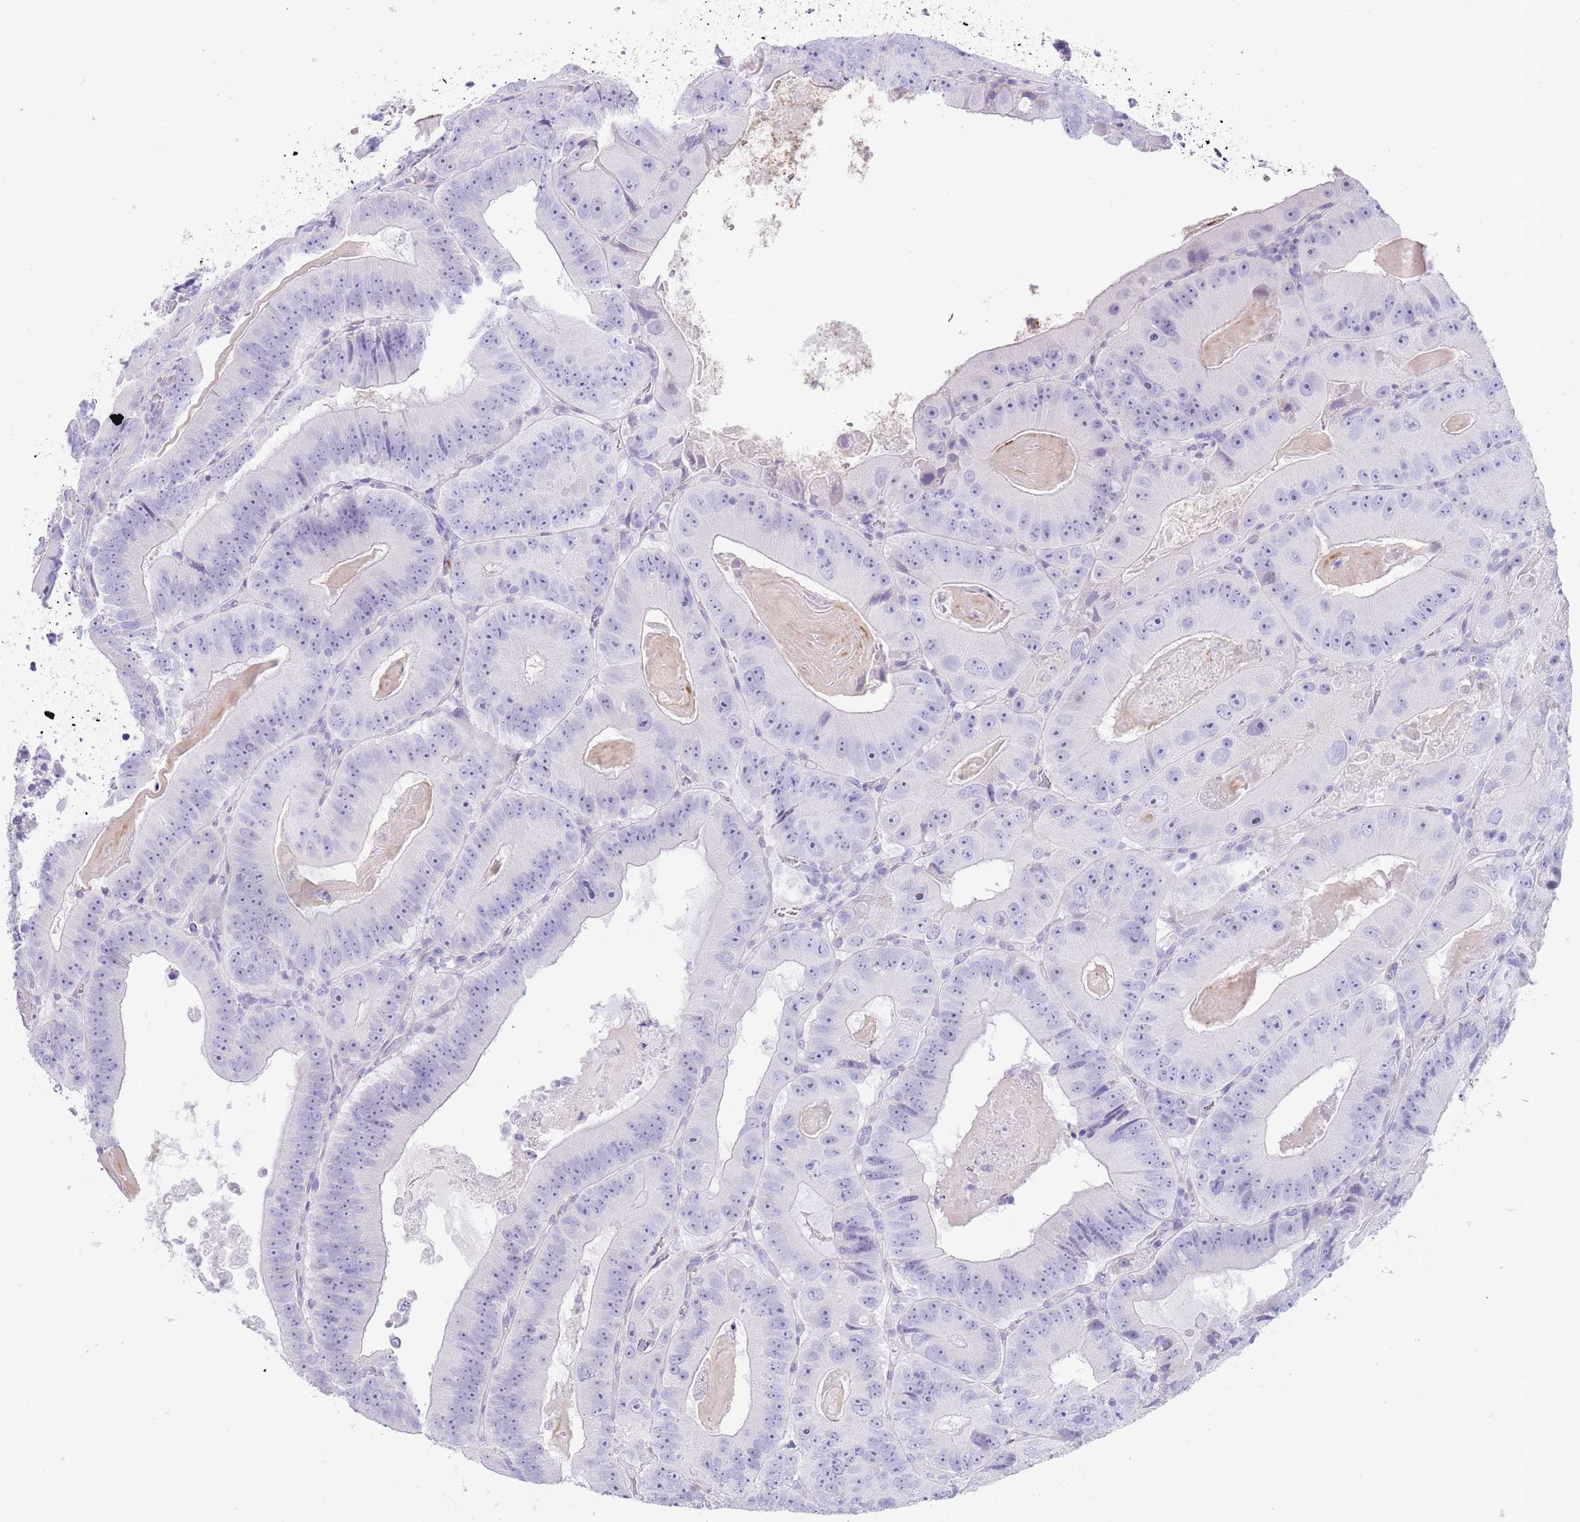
{"staining": {"intensity": "negative", "quantity": "none", "location": "none"}, "tissue": "colorectal cancer", "cell_type": "Tumor cells", "image_type": "cancer", "snomed": [{"axis": "morphology", "description": "Adenocarcinoma, NOS"}, {"axis": "topography", "description": "Colon"}], "caption": "Adenocarcinoma (colorectal) was stained to show a protein in brown. There is no significant expression in tumor cells. Brightfield microscopy of immunohistochemistry (IHC) stained with DAB (3,3'-diaminobenzidine) (brown) and hematoxylin (blue), captured at high magnification.", "gene": "CPXM2", "patient": {"sex": "female", "age": 86}}